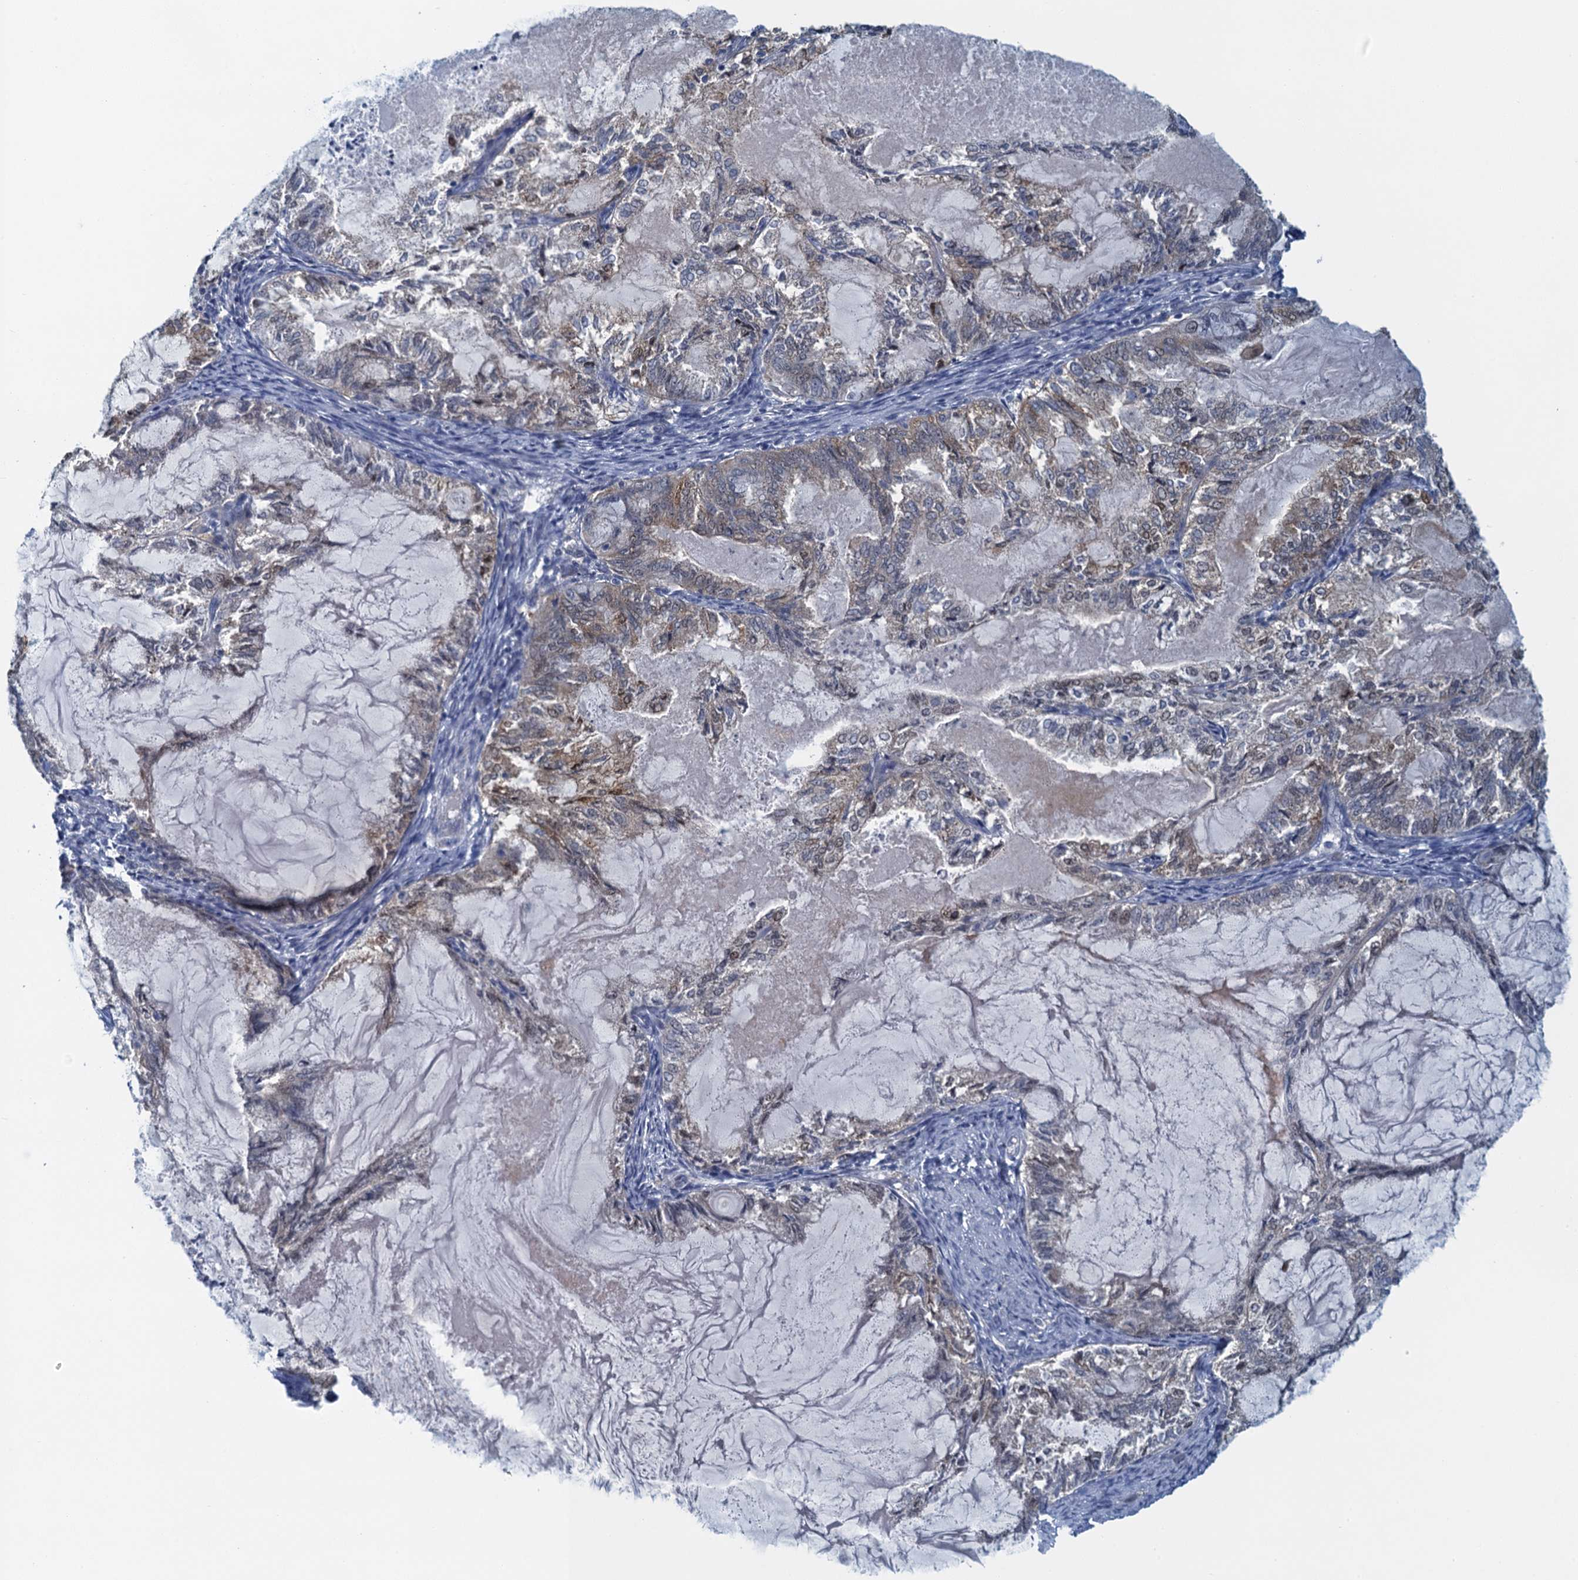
{"staining": {"intensity": "weak", "quantity": "<25%", "location": "cytoplasmic/membranous,nuclear"}, "tissue": "endometrial cancer", "cell_type": "Tumor cells", "image_type": "cancer", "snomed": [{"axis": "morphology", "description": "Adenocarcinoma, NOS"}, {"axis": "topography", "description": "Endometrium"}], "caption": "Immunohistochemistry (IHC) of adenocarcinoma (endometrial) reveals no positivity in tumor cells.", "gene": "NCKAP1L", "patient": {"sex": "female", "age": 86}}